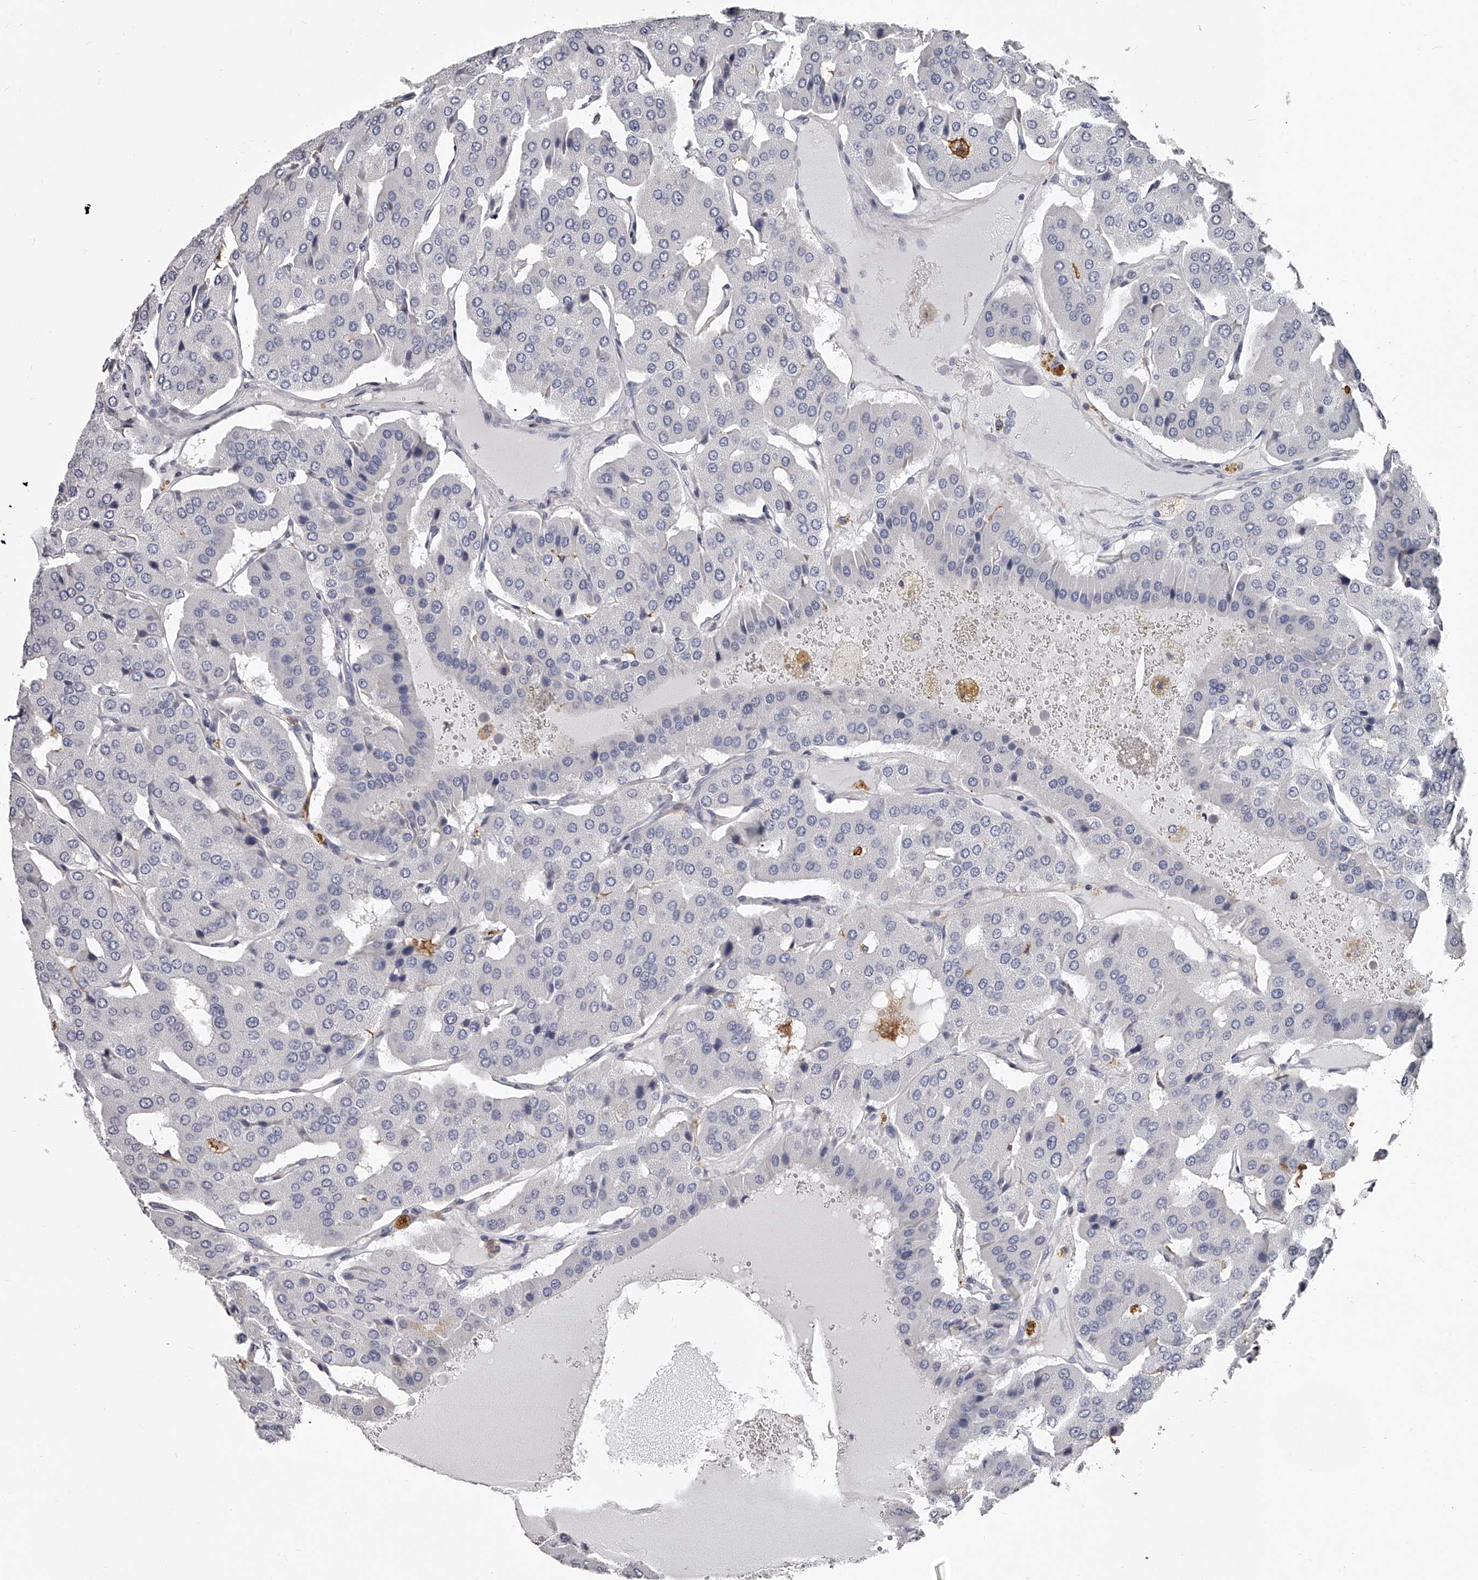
{"staining": {"intensity": "negative", "quantity": "none", "location": "none"}, "tissue": "parathyroid gland", "cell_type": "Glandular cells", "image_type": "normal", "snomed": [{"axis": "morphology", "description": "Normal tissue, NOS"}, {"axis": "morphology", "description": "Adenoma, NOS"}, {"axis": "topography", "description": "Parathyroid gland"}], "caption": "IHC photomicrograph of benign parathyroid gland: human parathyroid gland stained with DAB (3,3'-diaminobenzidine) demonstrates no significant protein positivity in glandular cells.", "gene": "PACSIN1", "patient": {"sex": "female", "age": 86}}